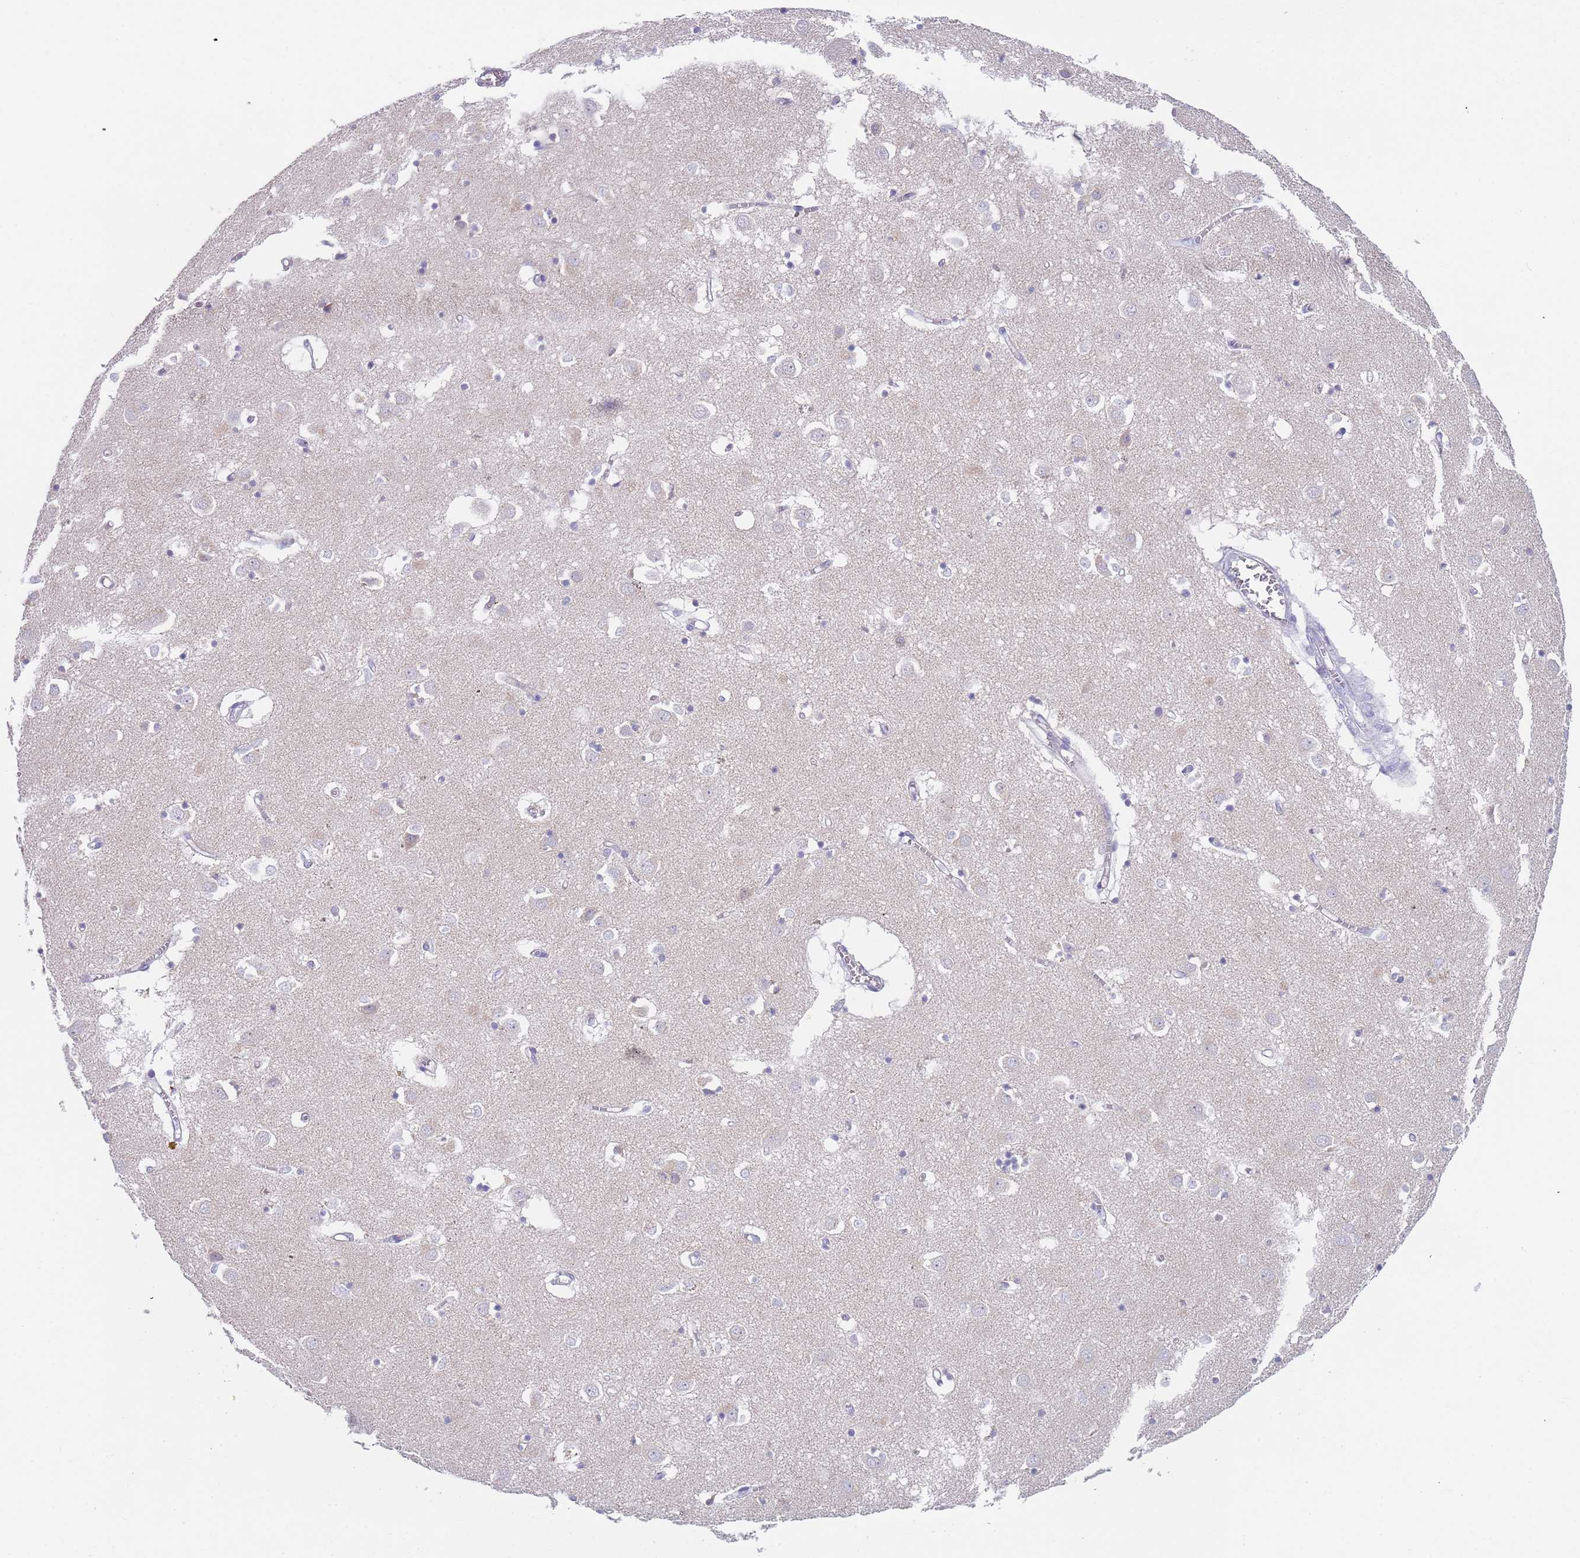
{"staining": {"intensity": "negative", "quantity": "none", "location": "none"}, "tissue": "caudate", "cell_type": "Glial cells", "image_type": "normal", "snomed": [{"axis": "morphology", "description": "Normal tissue, NOS"}, {"axis": "topography", "description": "Lateral ventricle wall"}], "caption": "DAB immunohistochemical staining of benign human caudate demonstrates no significant expression in glial cells.", "gene": "TYW1B", "patient": {"sex": "male", "age": 70}}